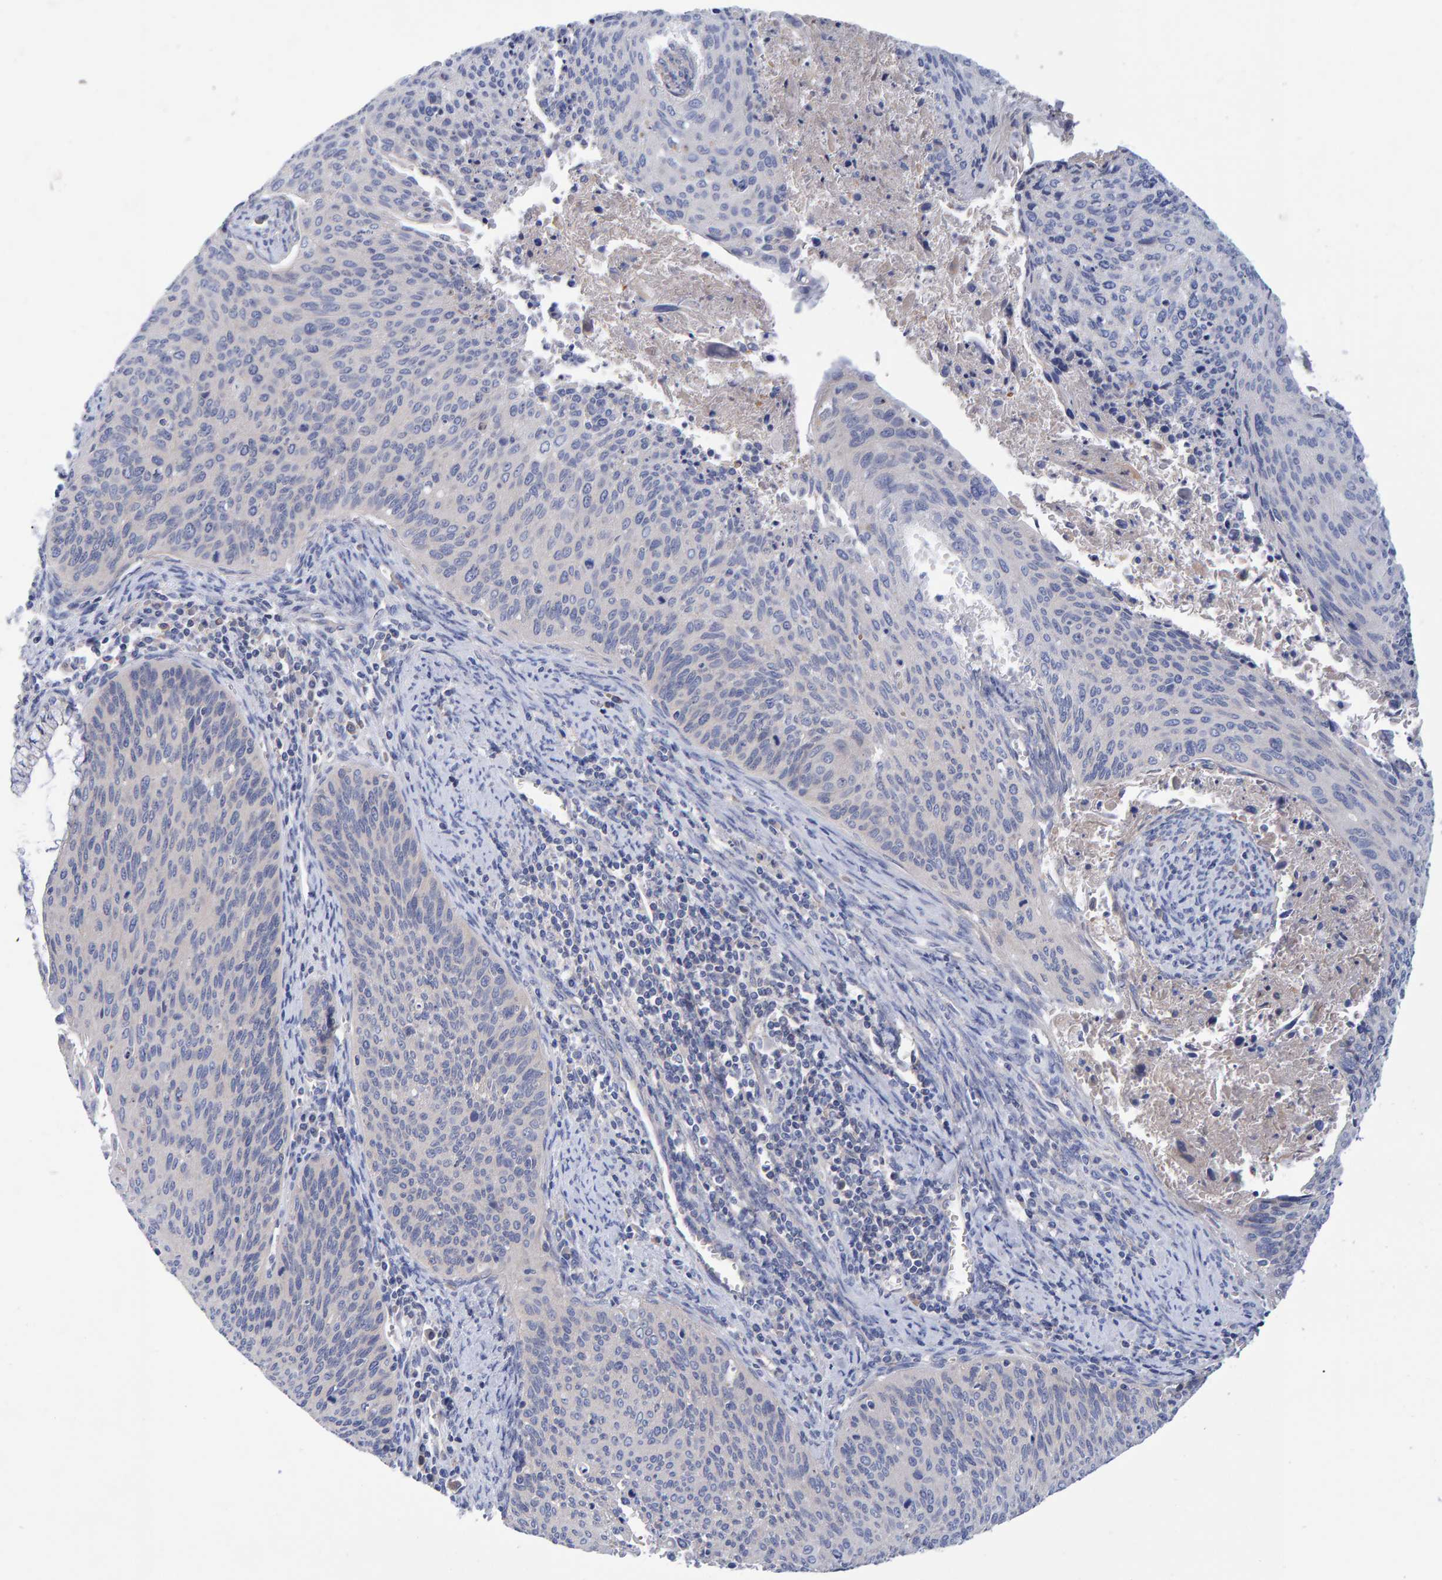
{"staining": {"intensity": "negative", "quantity": "none", "location": "none"}, "tissue": "cervical cancer", "cell_type": "Tumor cells", "image_type": "cancer", "snomed": [{"axis": "morphology", "description": "Squamous cell carcinoma, NOS"}, {"axis": "topography", "description": "Cervix"}], "caption": "A micrograph of squamous cell carcinoma (cervical) stained for a protein reveals no brown staining in tumor cells.", "gene": "EFR3A", "patient": {"sex": "female", "age": 55}}